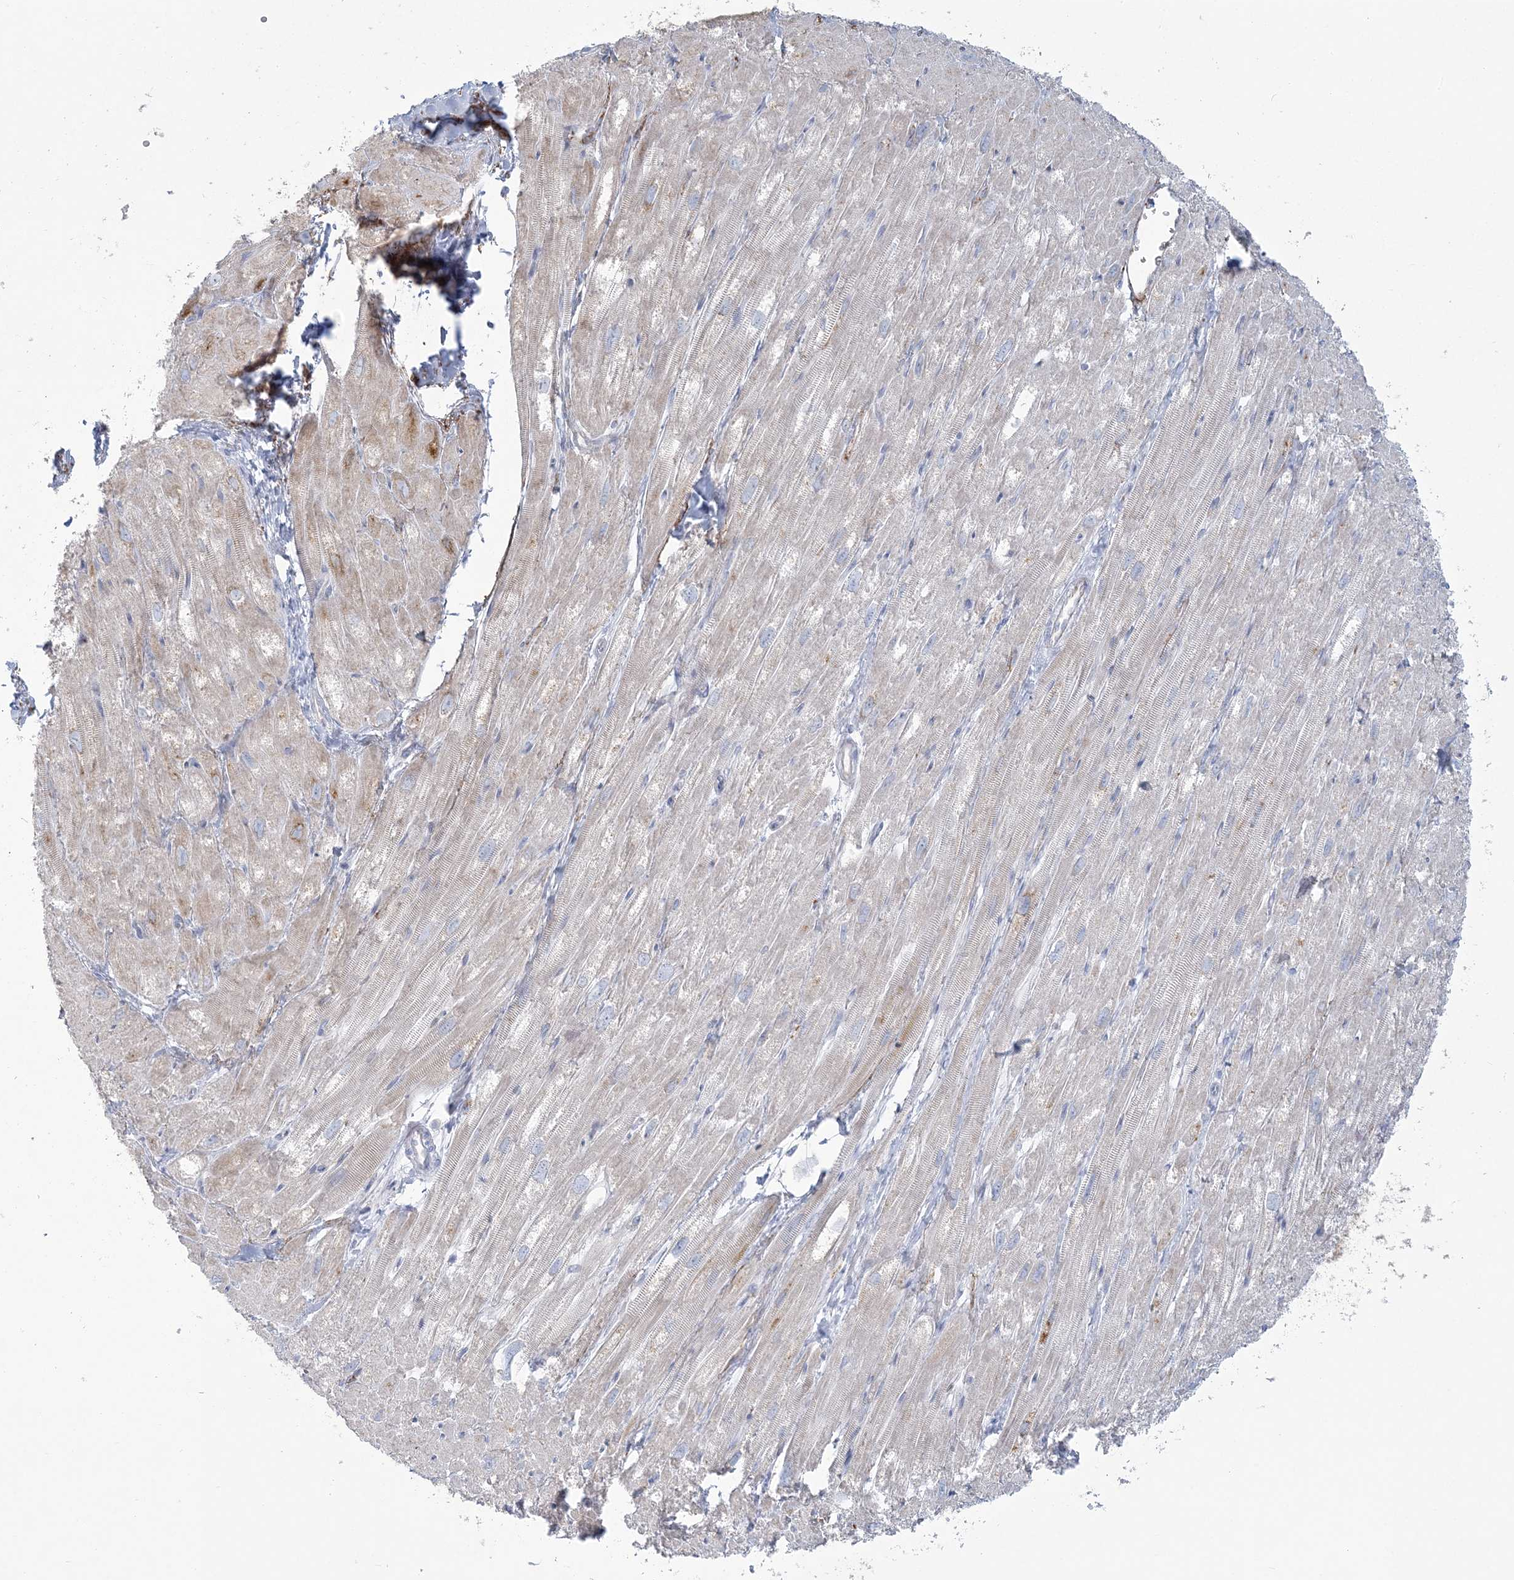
{"staining": {"intensity": "weak", "quantity": "25%-75%", "location": "cytoplasmic/membranous"}, "tissue": "heart muscle", "cell_type": "Cardiomyocytes", "image_type": "normal", "snomed": [{"axis": "morphology", "description": "Normal tissue, NOS"}, {"axis": "topography", "description": "Heart"}], "caption": "Heart muscle stained for a protein (brown) reveals weak cytoplasmic/membranous positive expression in approximately 25%-75% of cardiomyocytes.", "gene": "ENSG00000288637", "patient": {"sex": "male", "age": 50}}